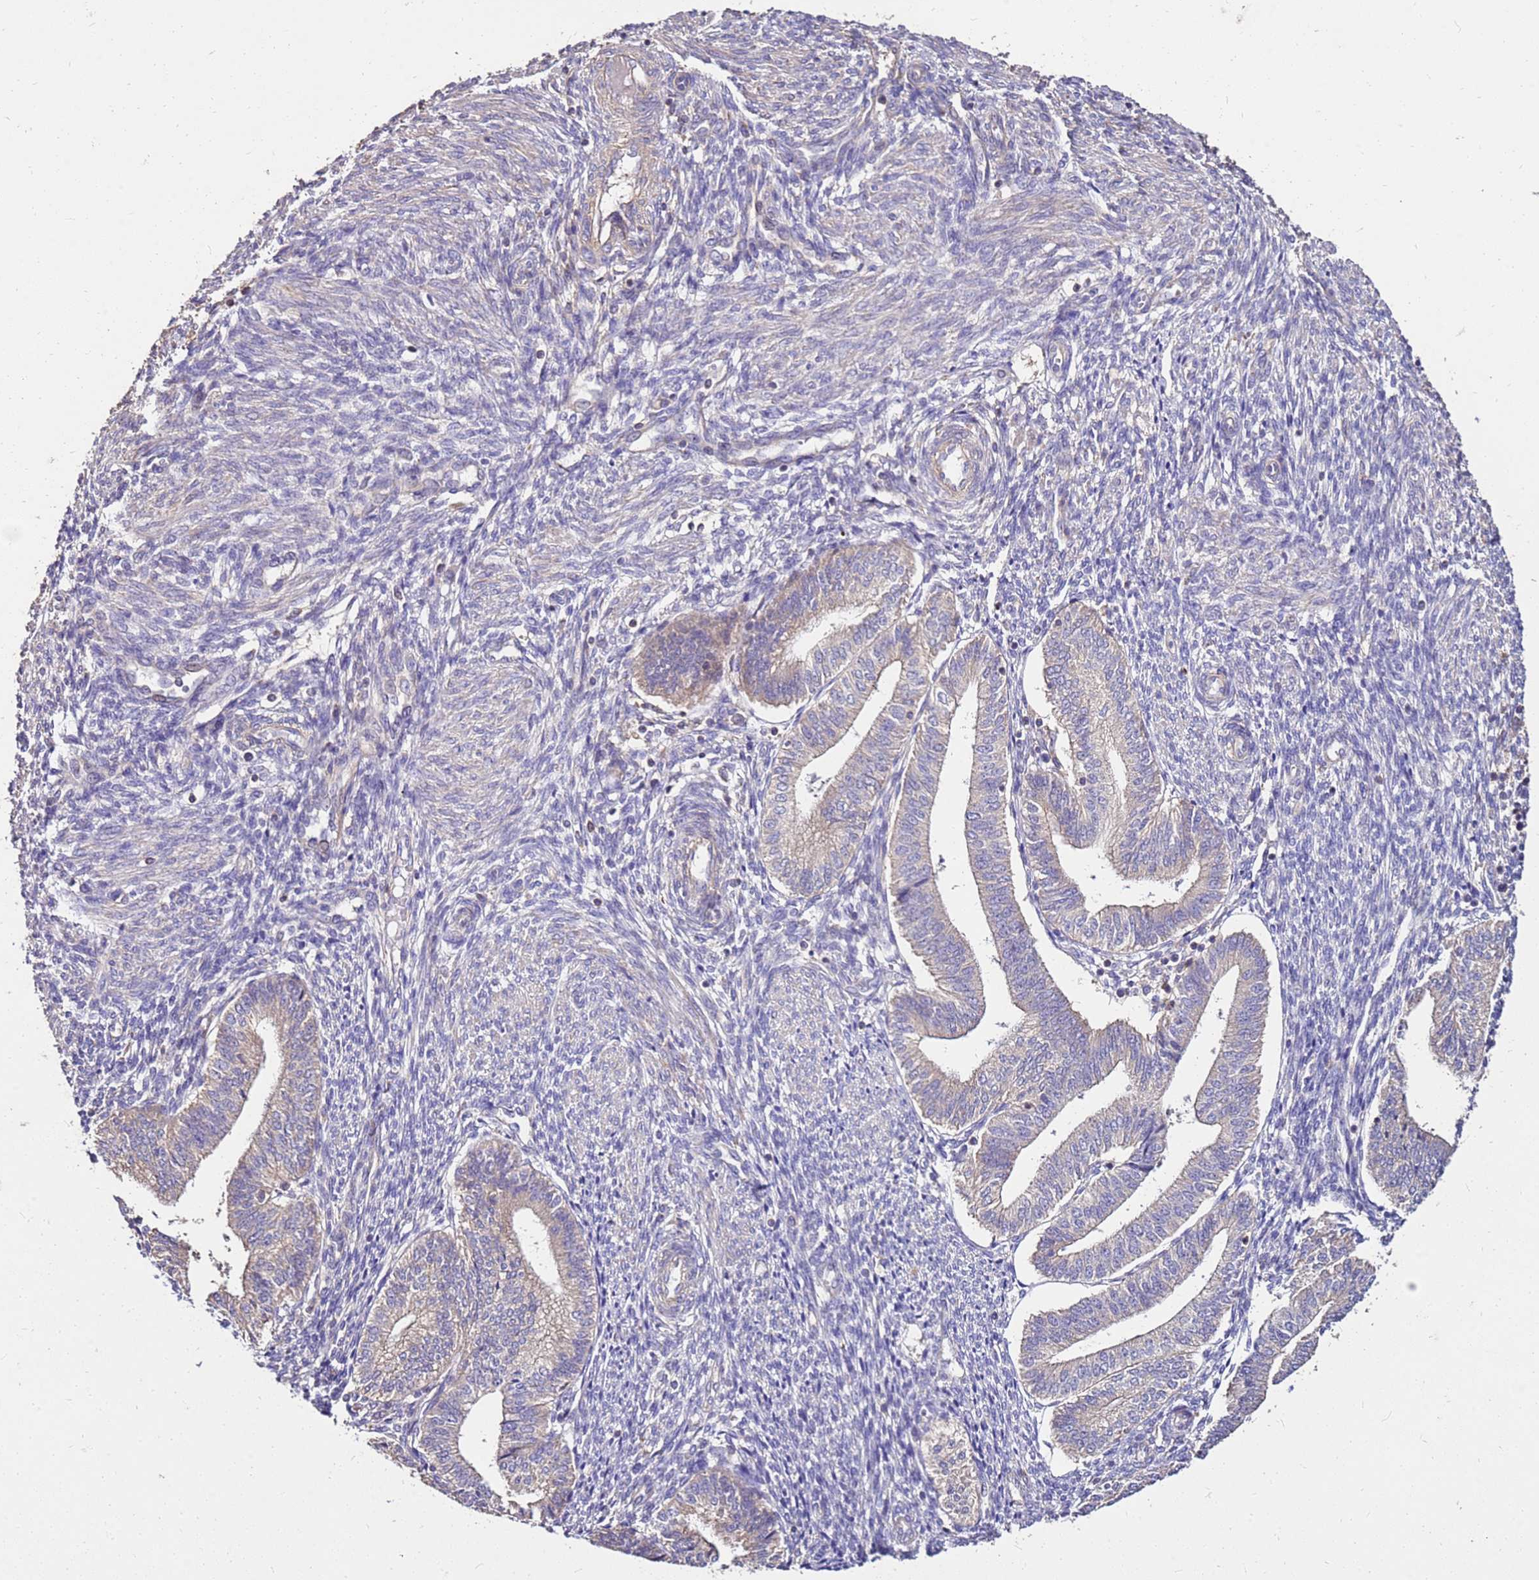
{"staining": {"intensity": "weak", "quantity": "25%-75%", "location": "cytoplasmic/membranous"}, "tissue": "endometrium", "cell_type": "Cells in endometrial stroma", "image_type": "normal", "snomed": [{"axis": "morphology", "description": "Normal tissue, NOS"}, {"axis": "topography", "description": "Endometrium"}], "caption": "Weak cytoplasmic/membranous positivity for a protein is identified in approximately 25%-75% of cells in endometrial stroma of benign endometrium using immunohistochemistry (IHC).", "gene": "EXD3", "patient": {"sex": "female", "age": 34}}